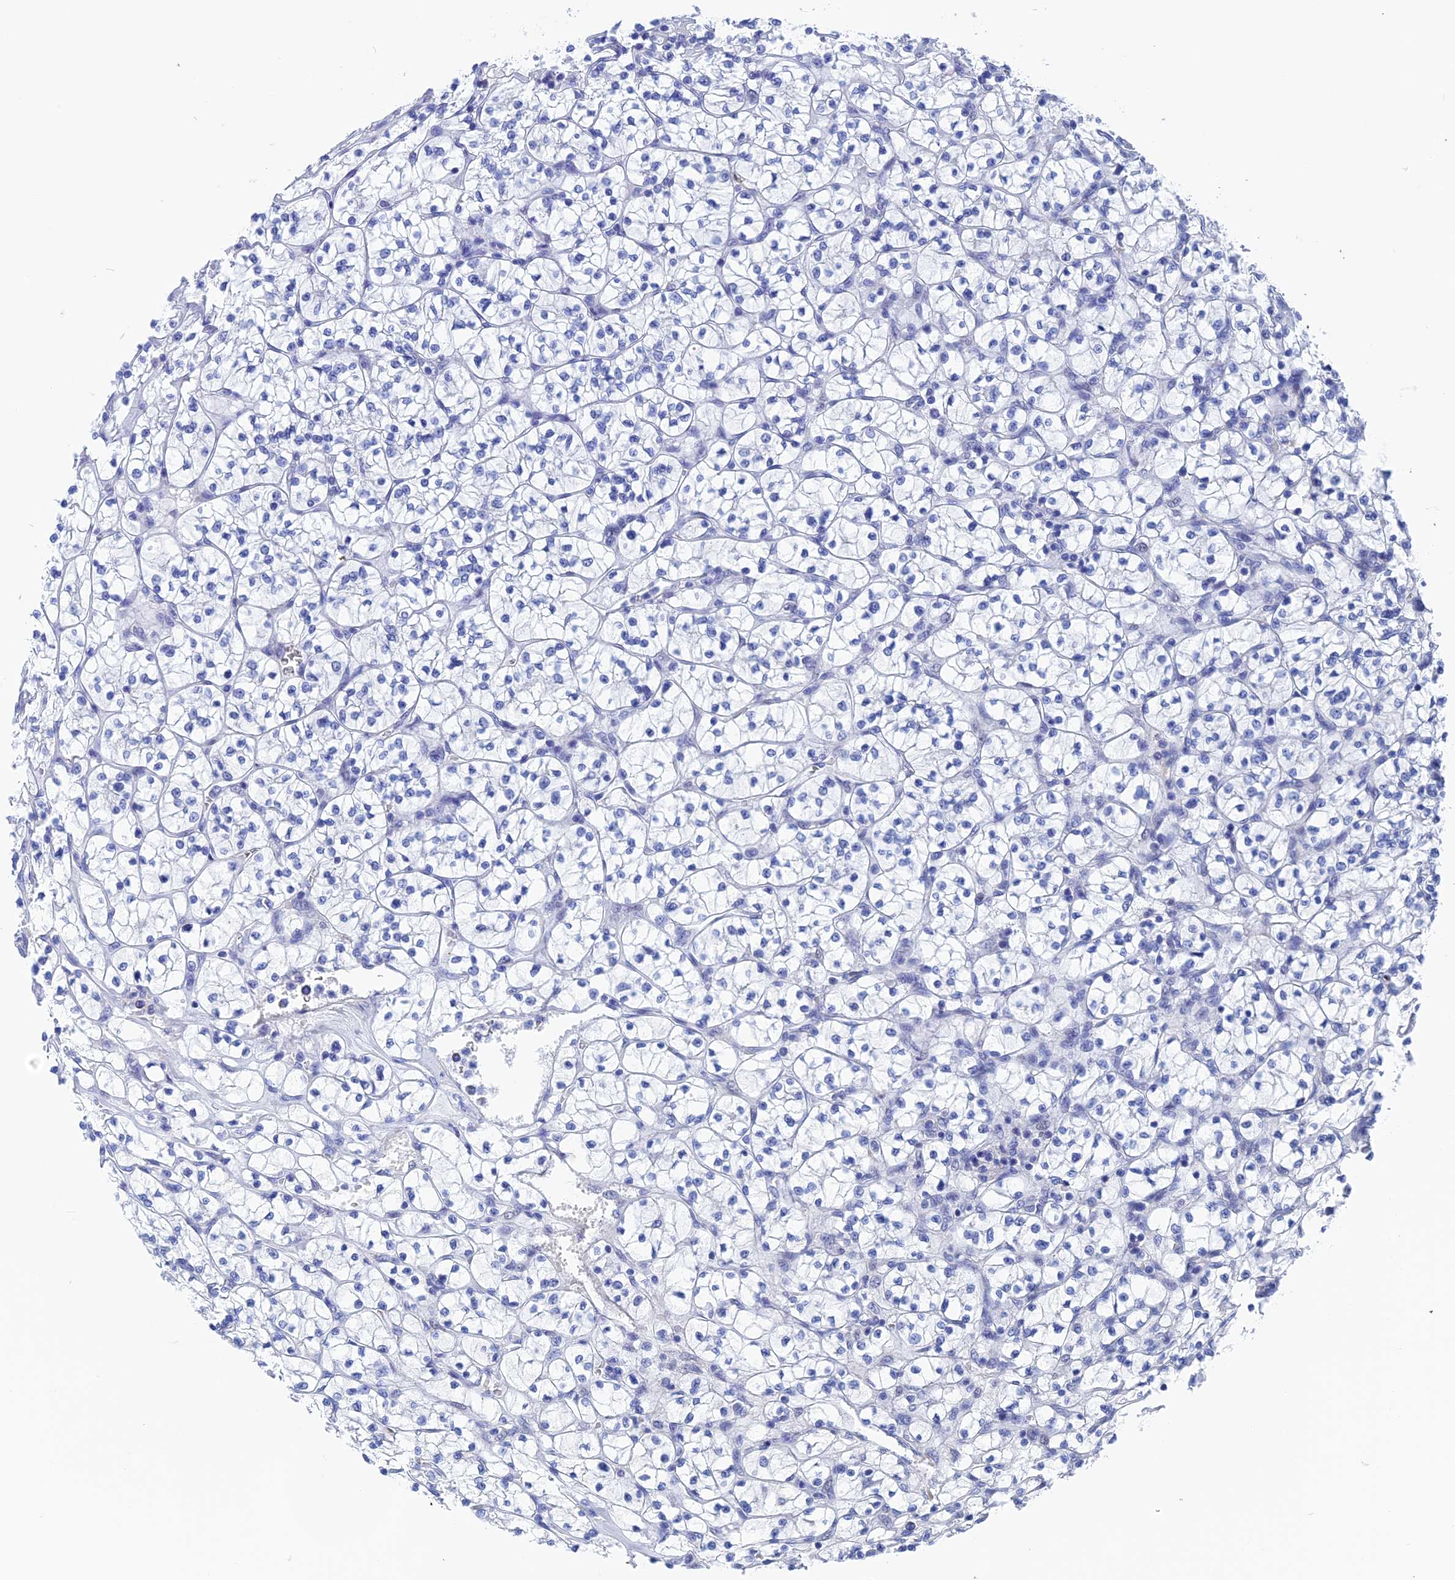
{"staining": {"intensity": "negative", "quantity": "none", "location": "none"}, "tissue": "renal cancer", "cell_type": "Tumor cells", "image_type": "cancer", "snomed": [{"axis": "morphology", "description": "Adenocarcinoma, NOS"}, {"axis": "topography", "description": "Kidney"}], "caption": "Renal adenocarcinoma stained for a protein using immunohistochemistry (IHC) exhibits no expression tumor cells.", "gene": "WDR83", "patient": {"sex": "female", "age": 64}}